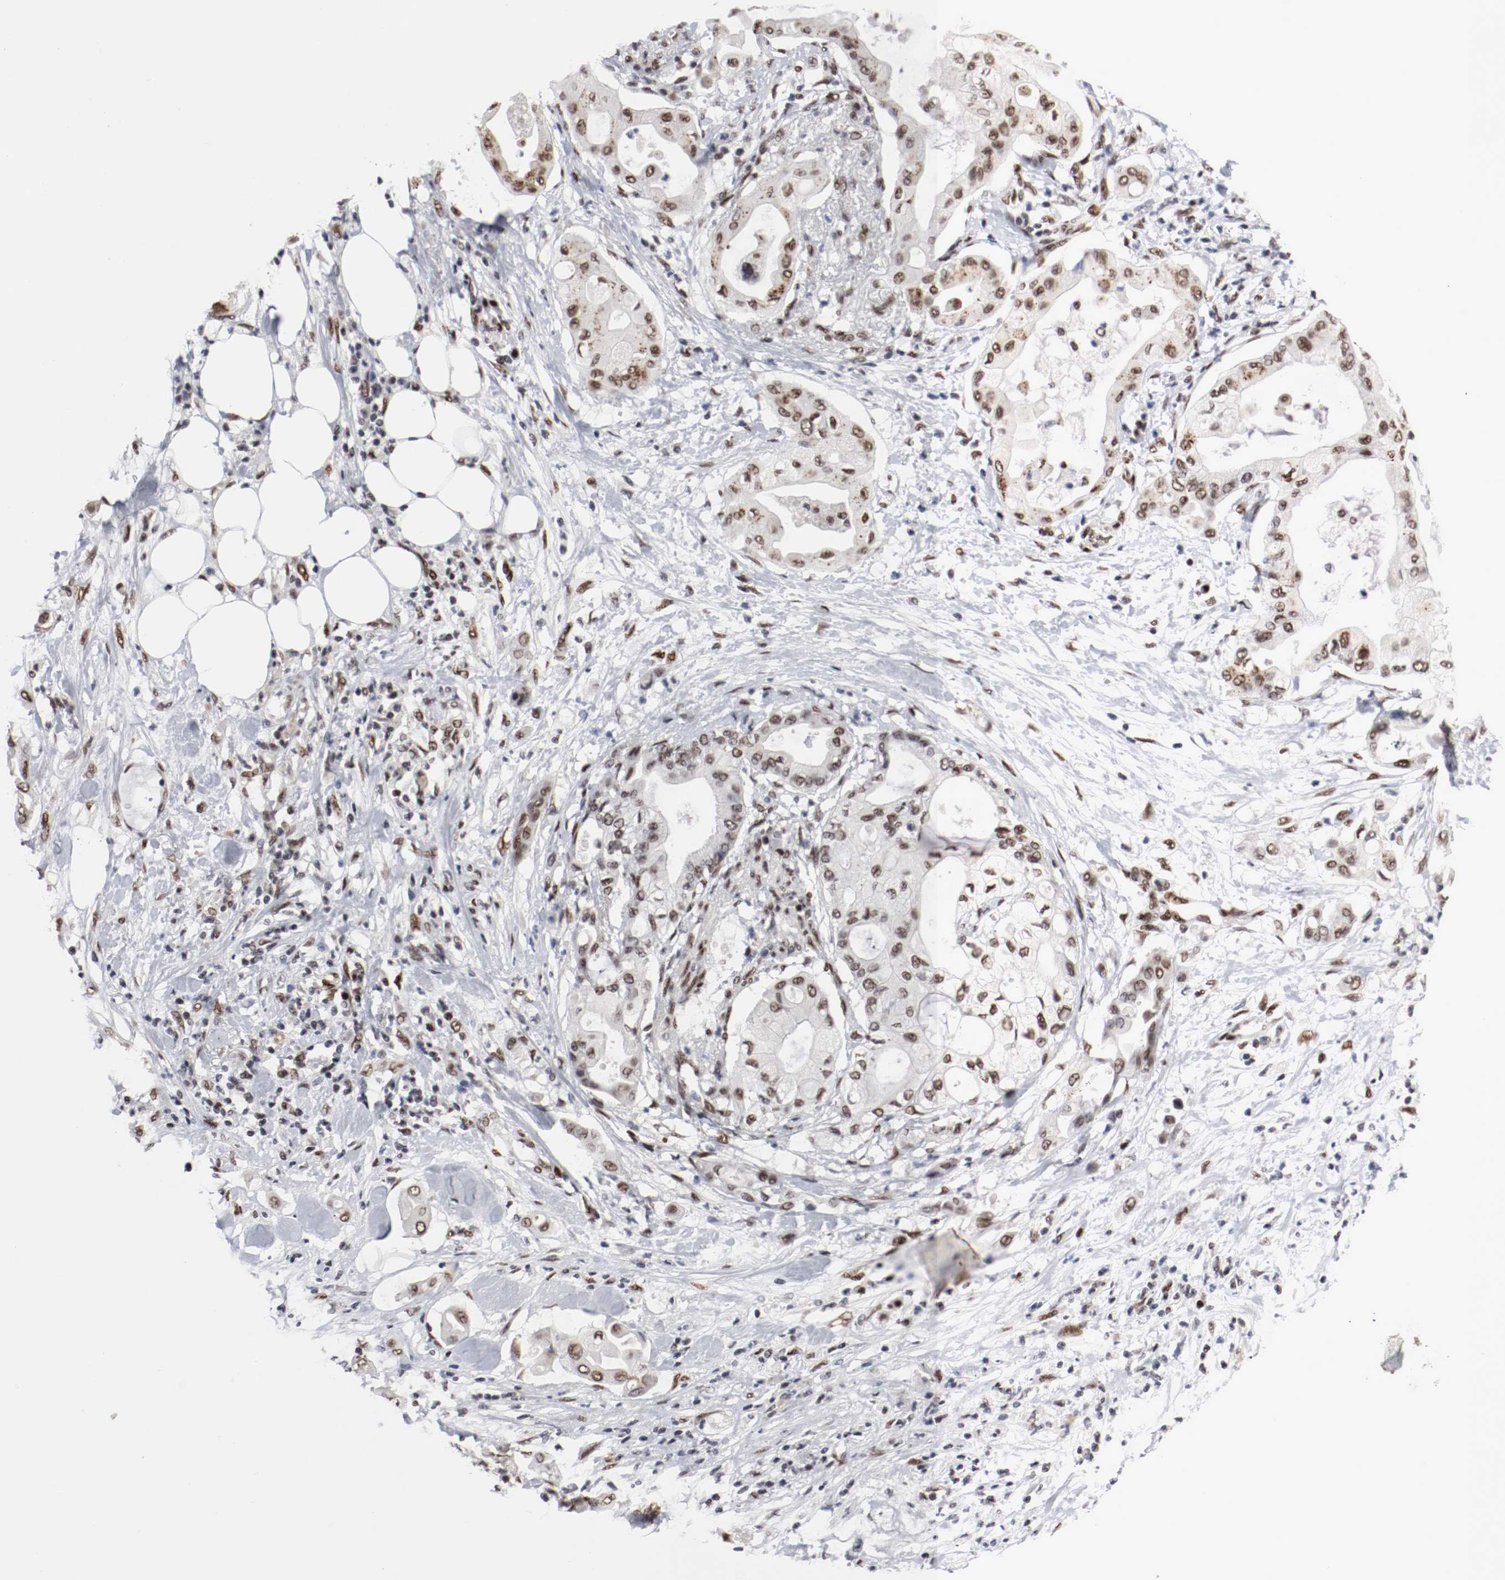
{"staining": {"intensity": "strong", "quantity": ">75%", "location": "nuclear"}, "tissue": "pancreatic cancer", "cell_type": "Tumor cells", "image_type": "cancer", "snomed": [{"axis": "morphology", "description": "Adenocarcinoma, NOS"}, {"axis": "morphology", "description": "Adenocarcinoma, metastatic, NOS"}, {"axis": "topography", "description": "Lymph node"}, {"axis": "topography", "description": "Pancreas"}, {"axis": "topography", "description": "Duodenum"}], "caption": "Human adenocarcinoma (pancreatic) stained with a brown dye demonstrates strong nuclear positive staining in approximately >75% of tumor cells.", "gene": "MEF2D", "patient": {"sex": "female", "age": 64}}